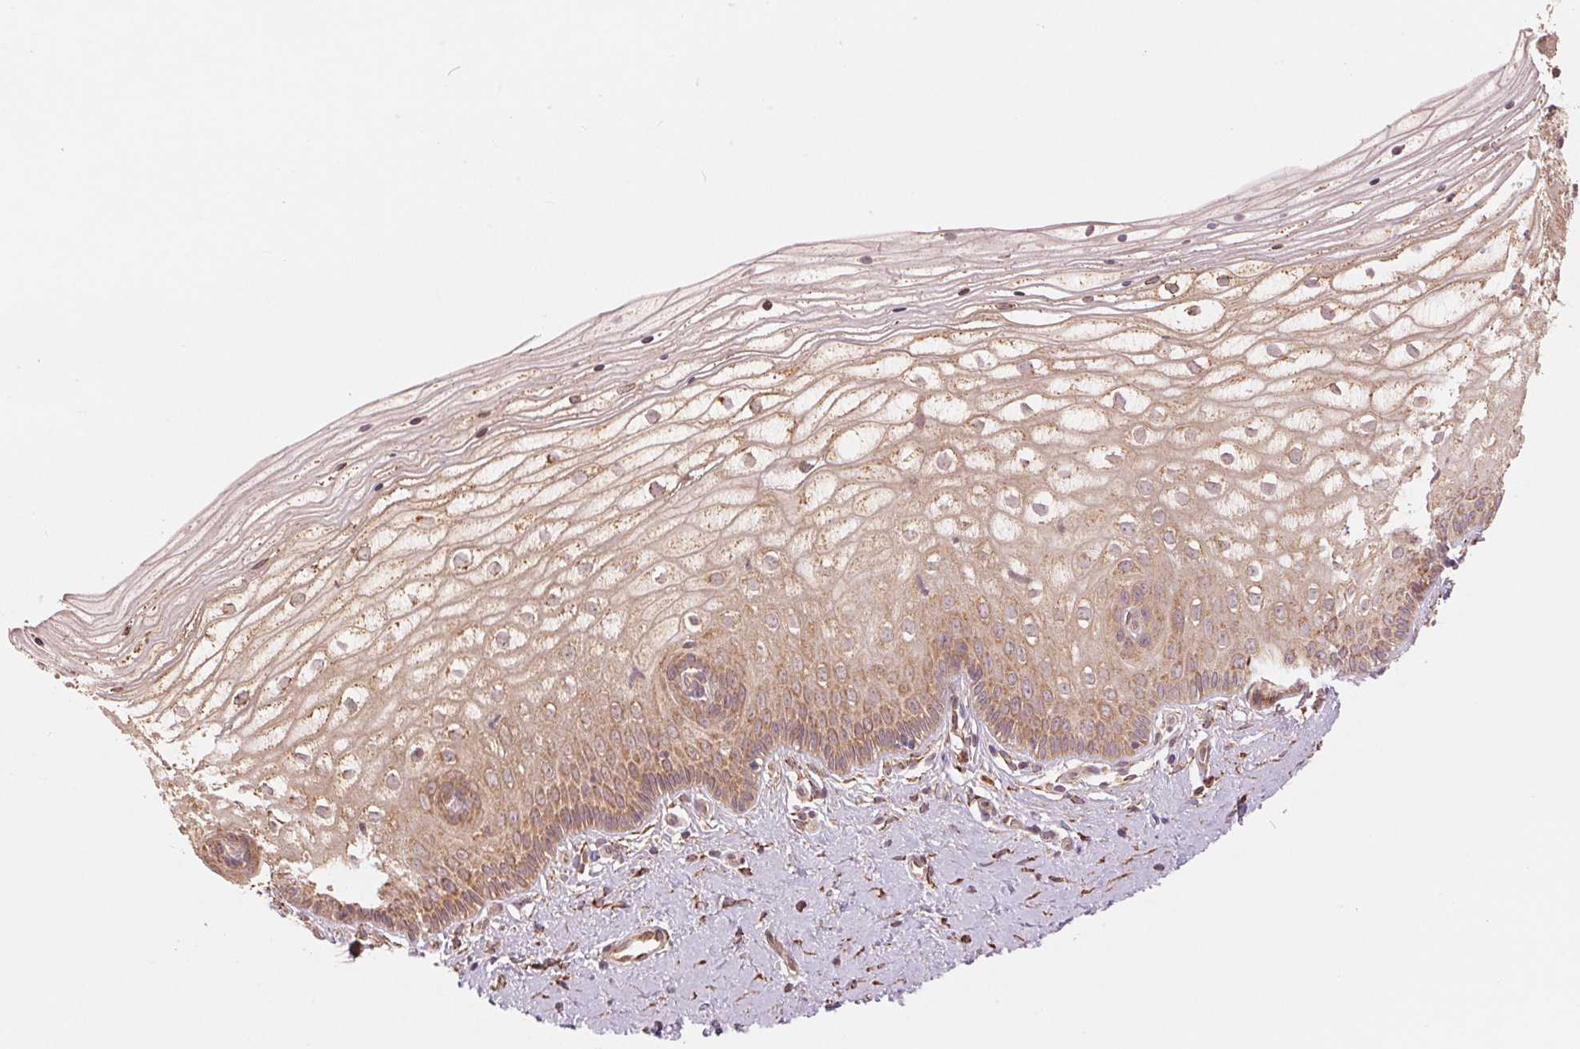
{"staining": {"intensity": "weak", "quantity": "25%-75%", "location": "cytoplasmic/membranous"}, "tissue": "vagina", "cell_type": "Squamous epithelial cells", "image_type": "normal", "snomed": [{"axis": "morphology", "description": "Normal tissue, NOS"}, {"axis": "topography", "description": "Vagina"}], "caption": "Weak cytoplasmic/membranous expression is seen in about 25%-75% of squamous epithelial cells in unremarkable vagina. Immunohistochemistry (ihc) stains the protein of interest in brown and the nuclei are stained blue.", "gene": "SLC20A1", "patient": {"sex": "female", "age": 39}}